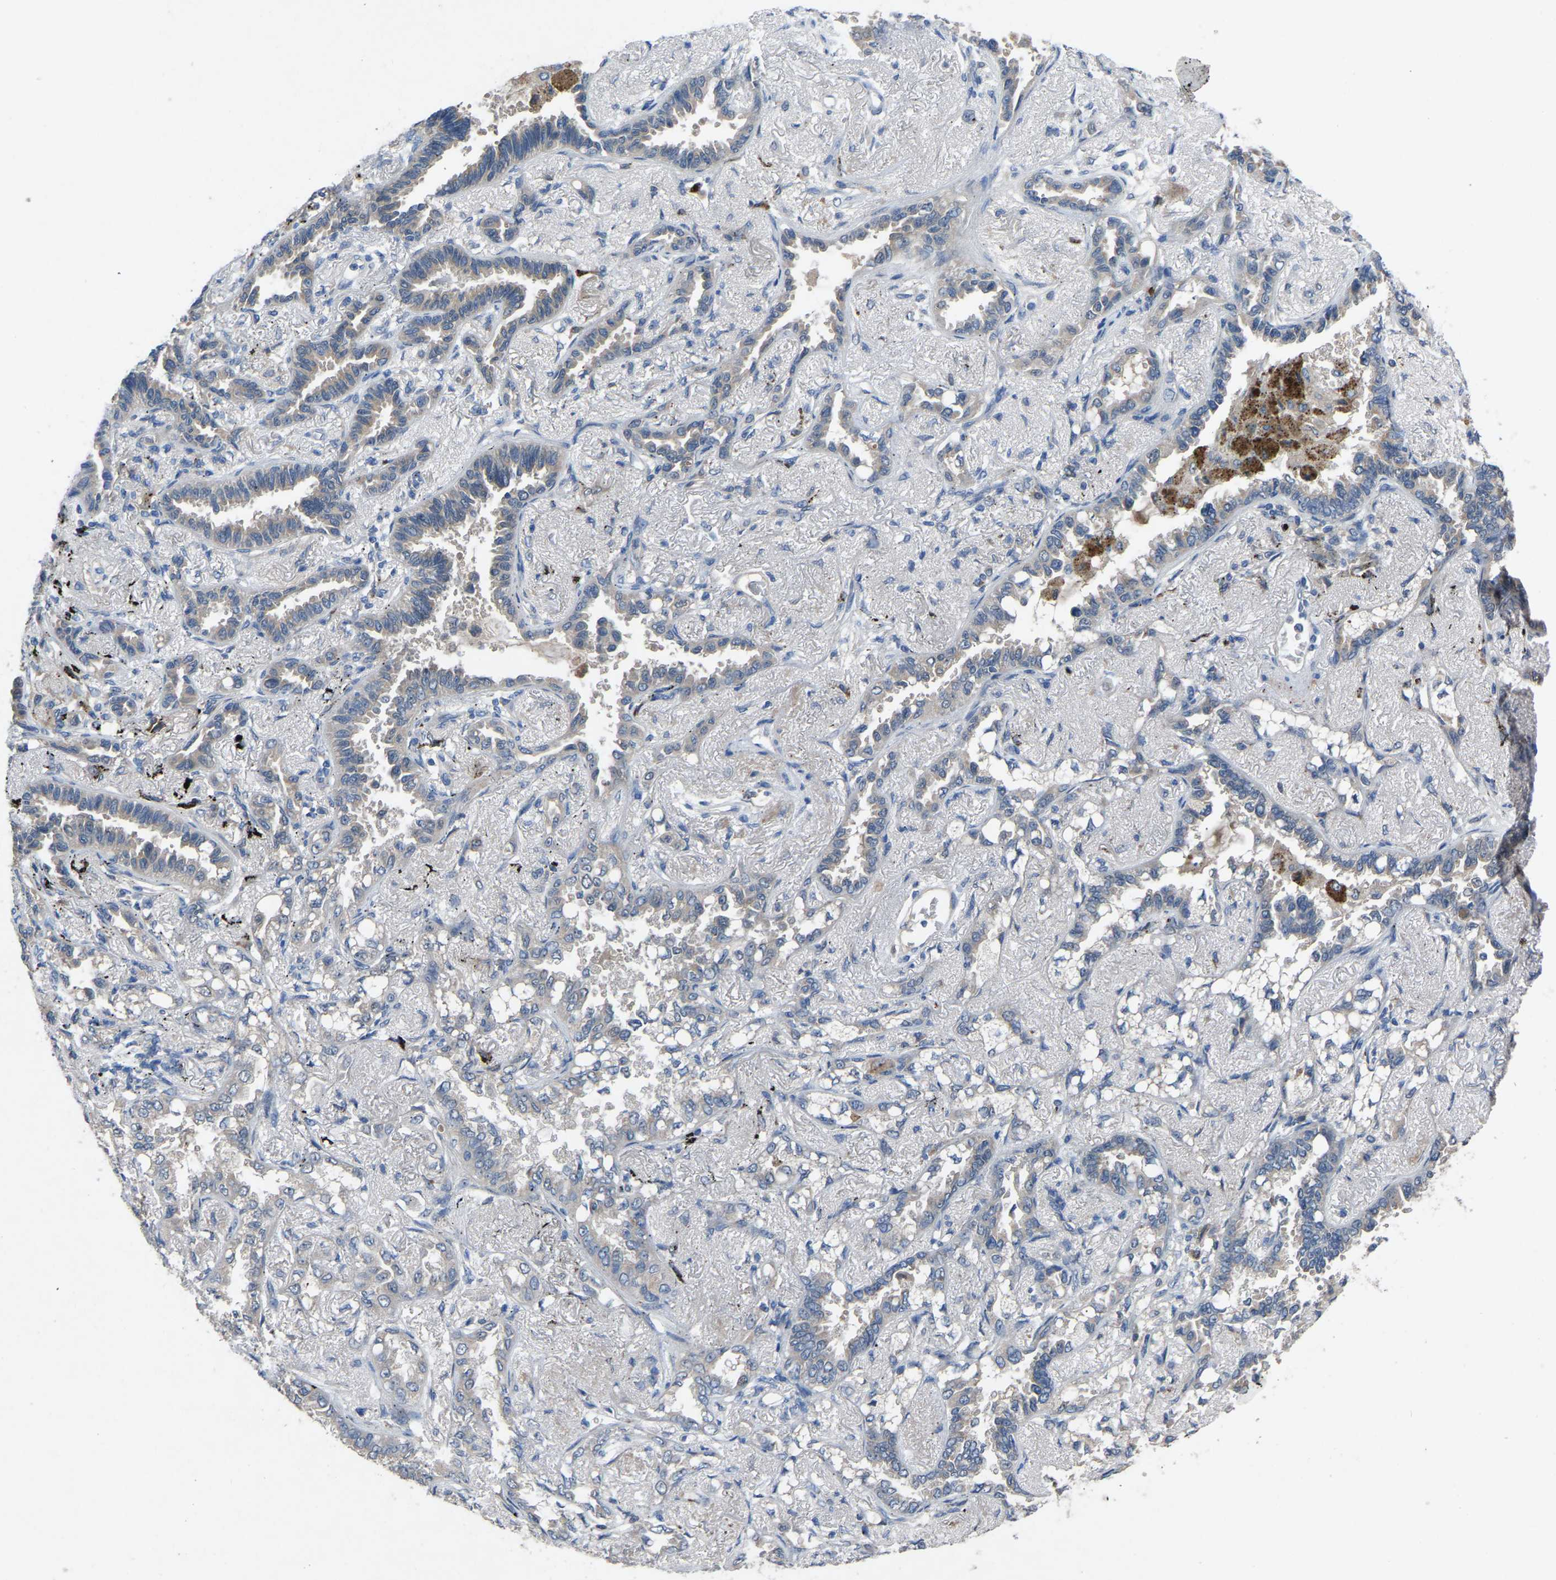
{"staining": {"intensity": "weak", "quantity": "<25%", "location": "cytoplasmic/membranous"}, "tissue": "lung cancer", "cell_type": "Tumor cells", "image_type": "cancer", "snomed": [{"axis": "morphology", "description": "Adenocarcinoma, NOS"}, {"axis": "topography", "description": "Lung"}], "caption": "Tumor cells show no significant protein staining in lung adenocarcinoma.", "gene": "FHIT", "patient": {"sex": "male", "age": 59}}